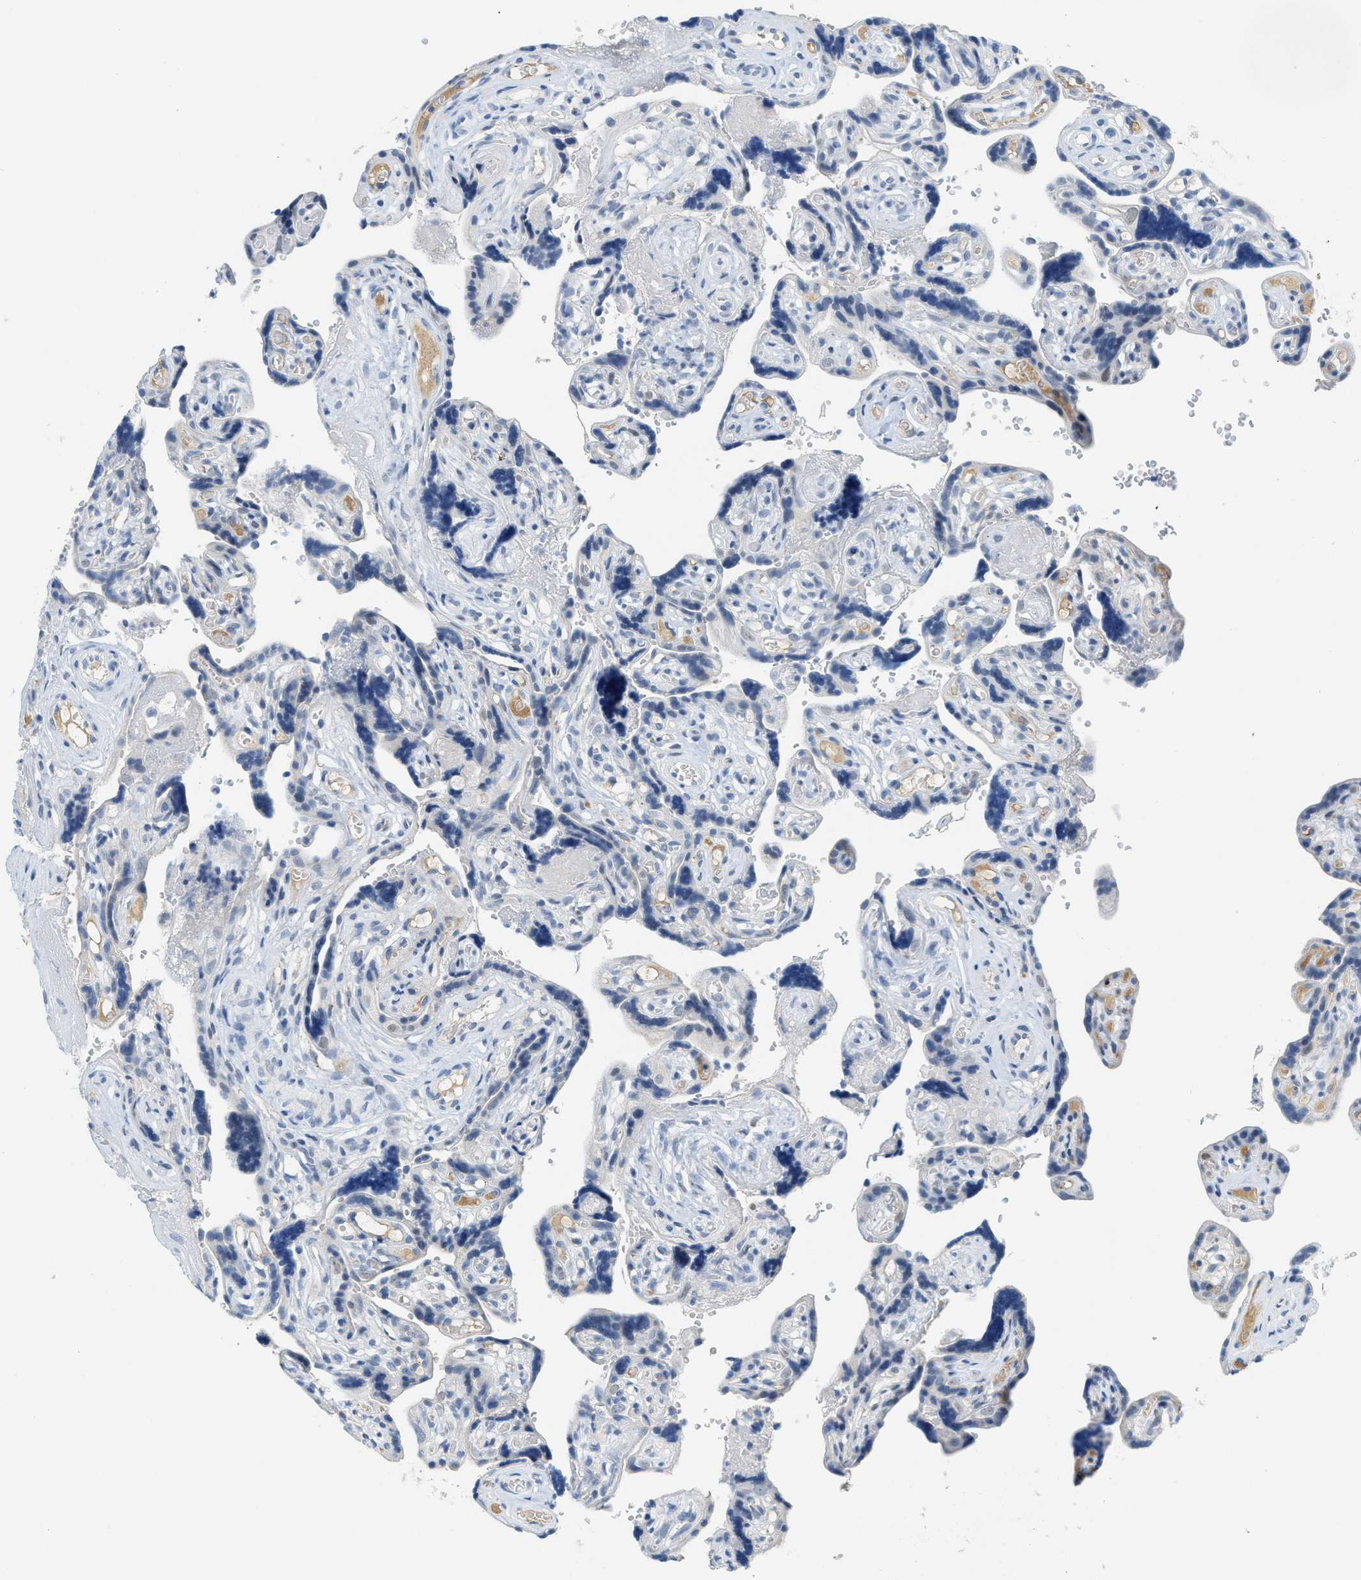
{"staining": {"intensity": "negative", "quantity": "none", "location": "none"}, "tissue": "placenta", "cell_type": "Decidual cells", "image_type": "normal", "snomed": [{"axis": "morphology", "description": "Normal tissue, NOS"}, {"axis": "topography", "description": "Placenta"}], "caption": "An immunohistochemistry image of benign placenta is shown. There is no staining in decidual cells of placenta.", "gene": "HSF2", "patient": {"sex": "female", "age": 30}}